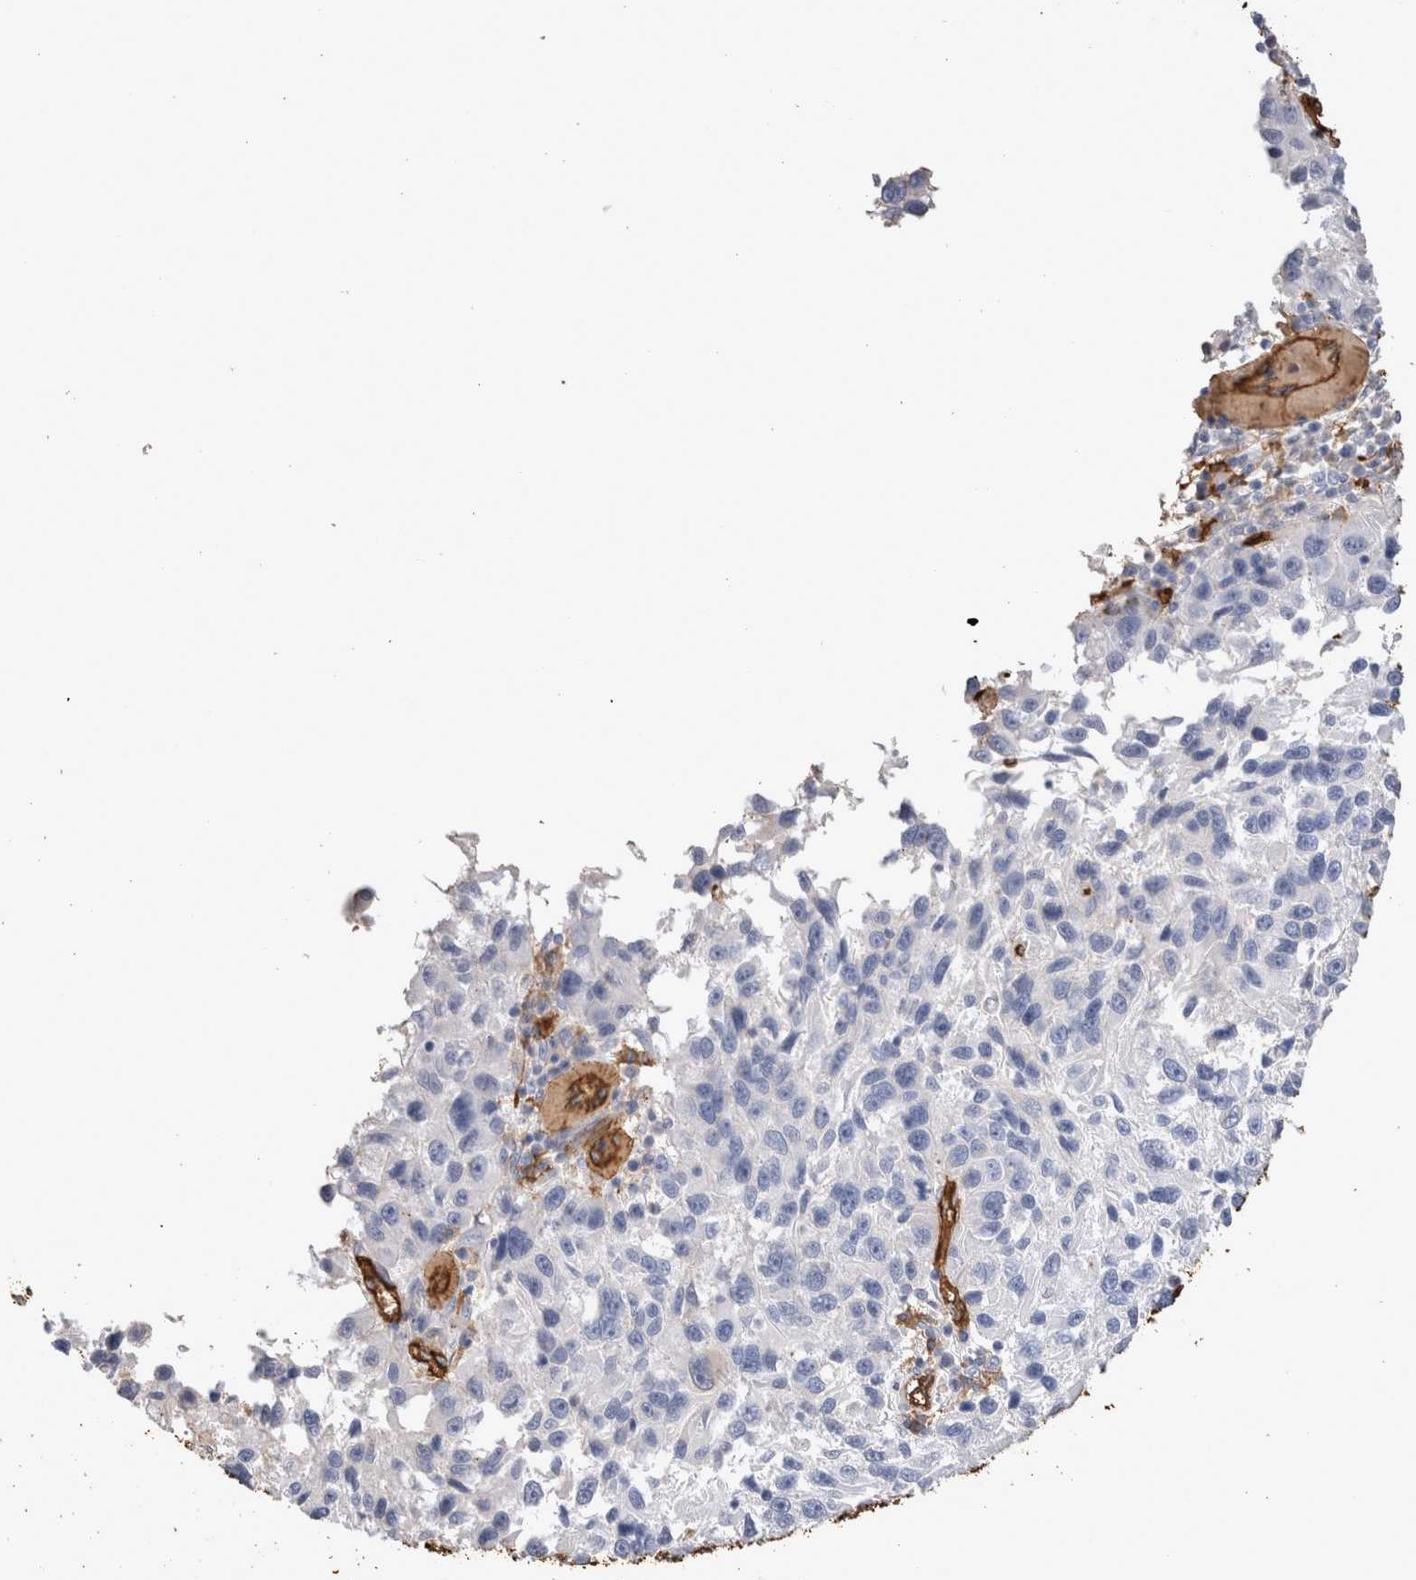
{"staining": {"intensity": "negative", "quantity": "none", "location": "none"}, "tissue": "melanoma", "cell_type": "Tumor cells", "image_type": "cancer", "snomed": [{"axis": "morphology", "description": "Malignant melanoma, NOS"}, {"axis": "topography", "description": "Skin"}], "caption": "This is an immunohistochemistry (IHC) image of human melanoma. There is no staining in tumor cells.", "gene": "IL17RC", "patient": {"sex": "male", "age": 53}}